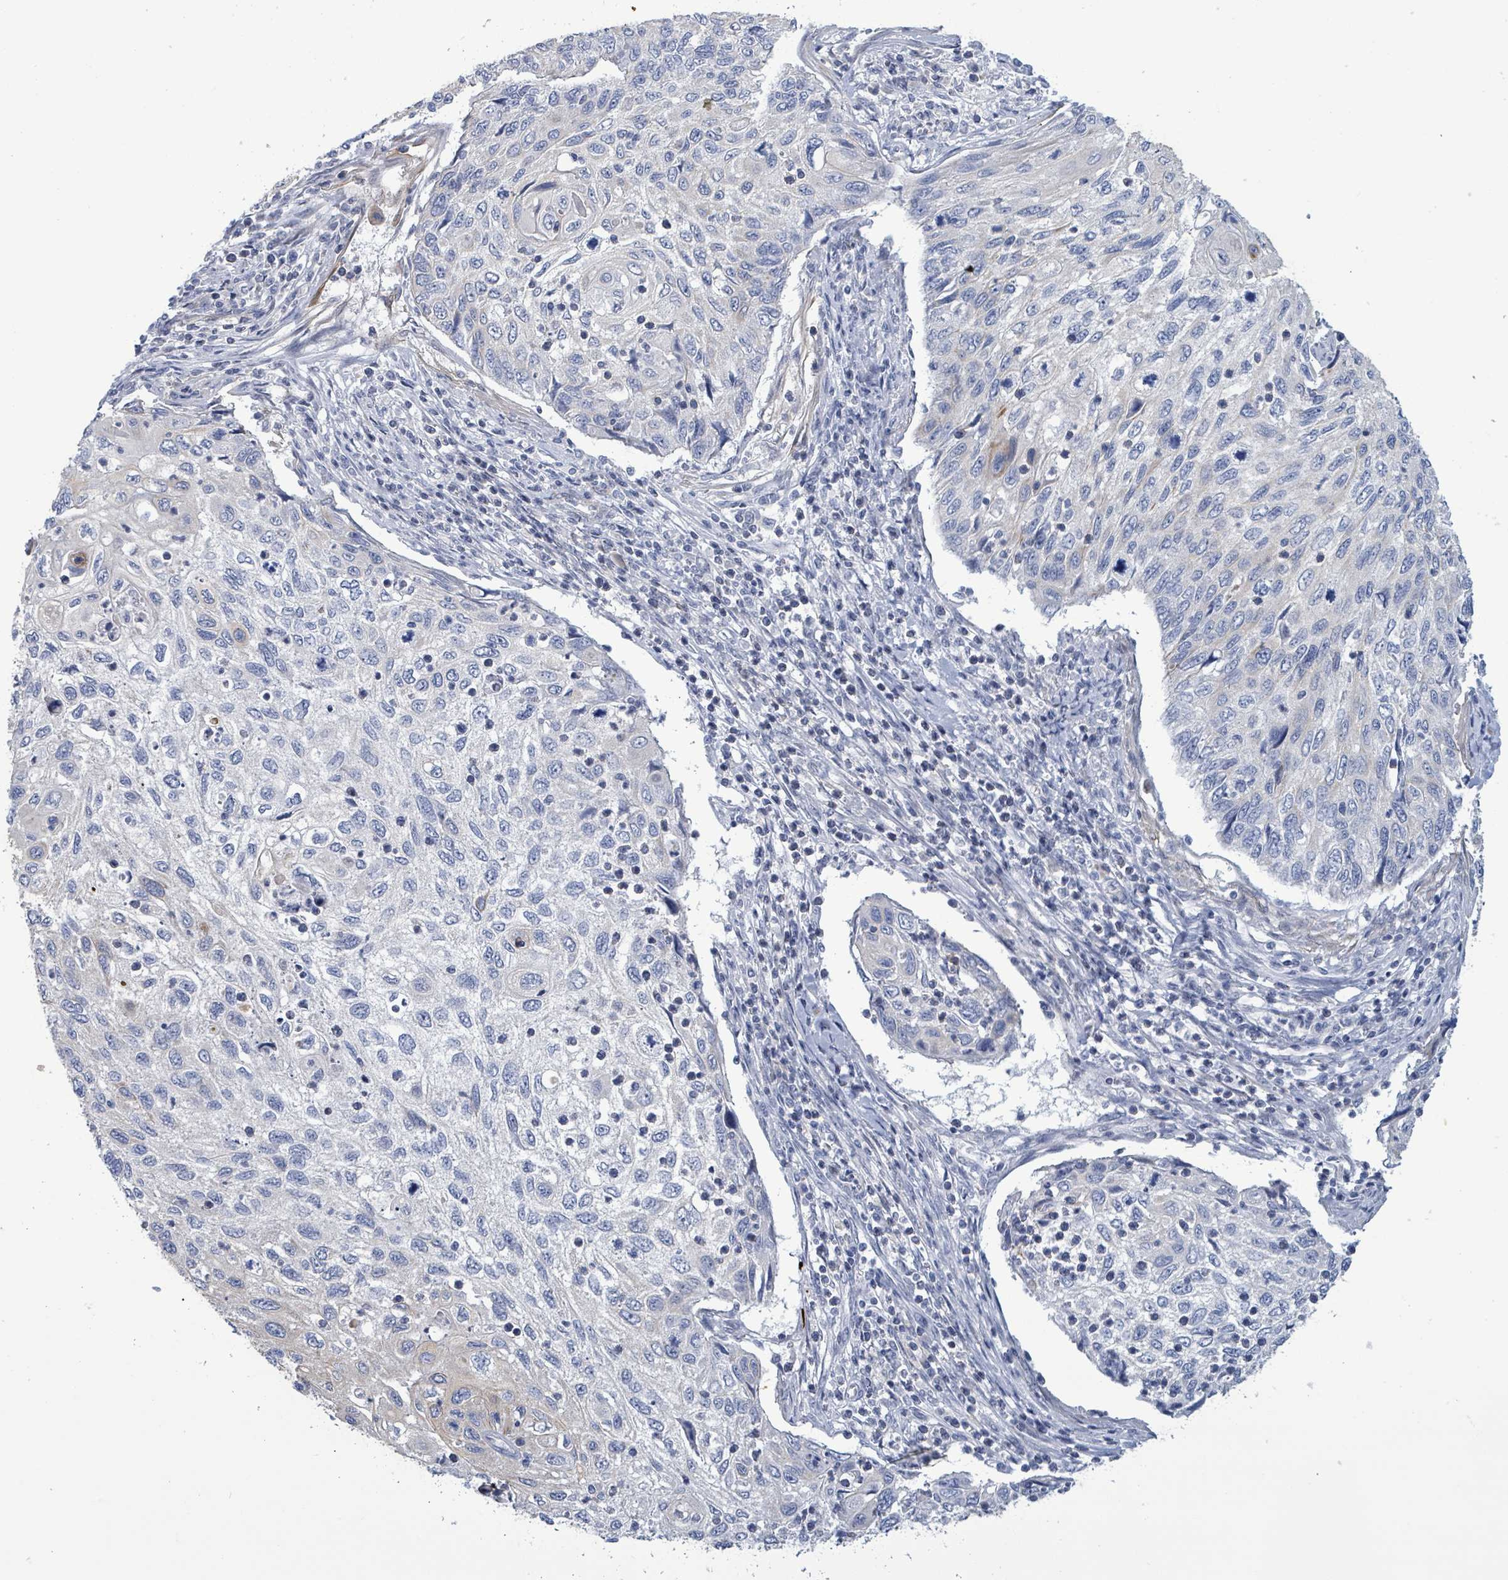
{"staining": {"intensity": "negative", "quantity": "none", "location": "none"}, "tissue": "cervical cancer", "cell_type": "Tumor cells", "image_type": "cancer", "snomed": [{"axis": "morphology", "description": "Squamous cell carcinoma, NOS"}, {"axis": "topography", "description": "Cervix"}], "caption": "Tumor cells show no significant protein expression in cervical cancer.", "gene": "NTN3", "patient": {"sex": "female", "age": 70}}